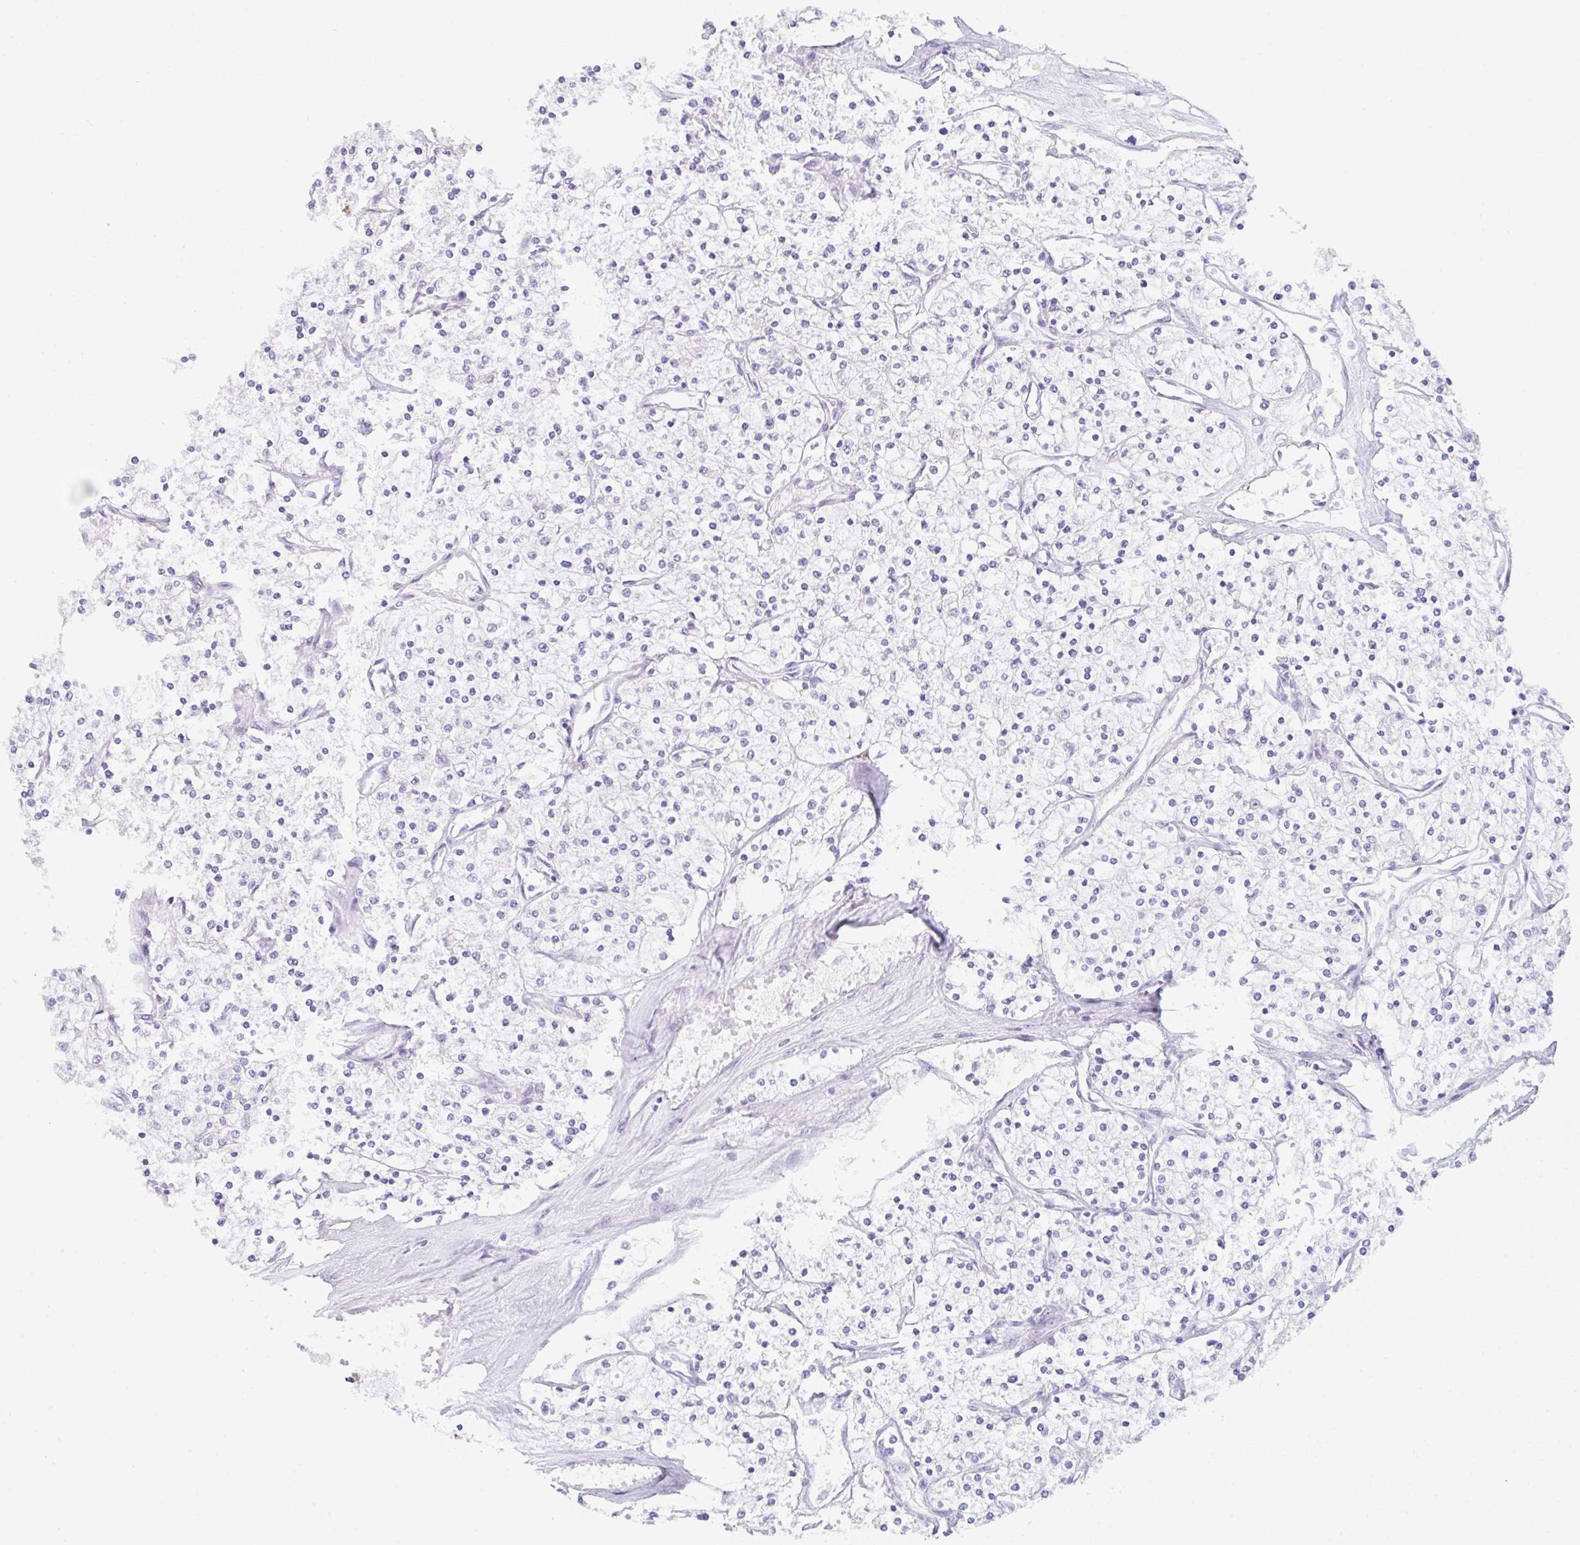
{"staining": {"intensity": "negative", "quantity": "none", "location": "none"}, "tissue": "renal cancer", "cell_type": "Tumor cells", "image_type": "cancer", "snomed": [{"axis": "morphology", "description": "Adenocarcinoma, NOS"}, {"axis": "topography", "description": "Kidney"}], "caption": "Immunohistochemical staining of adenocarcinoma (renal) displays no significant positivity in tumor cells.", "gene": "TRAF4", "patient": {"sex": "male", "age": 80}}